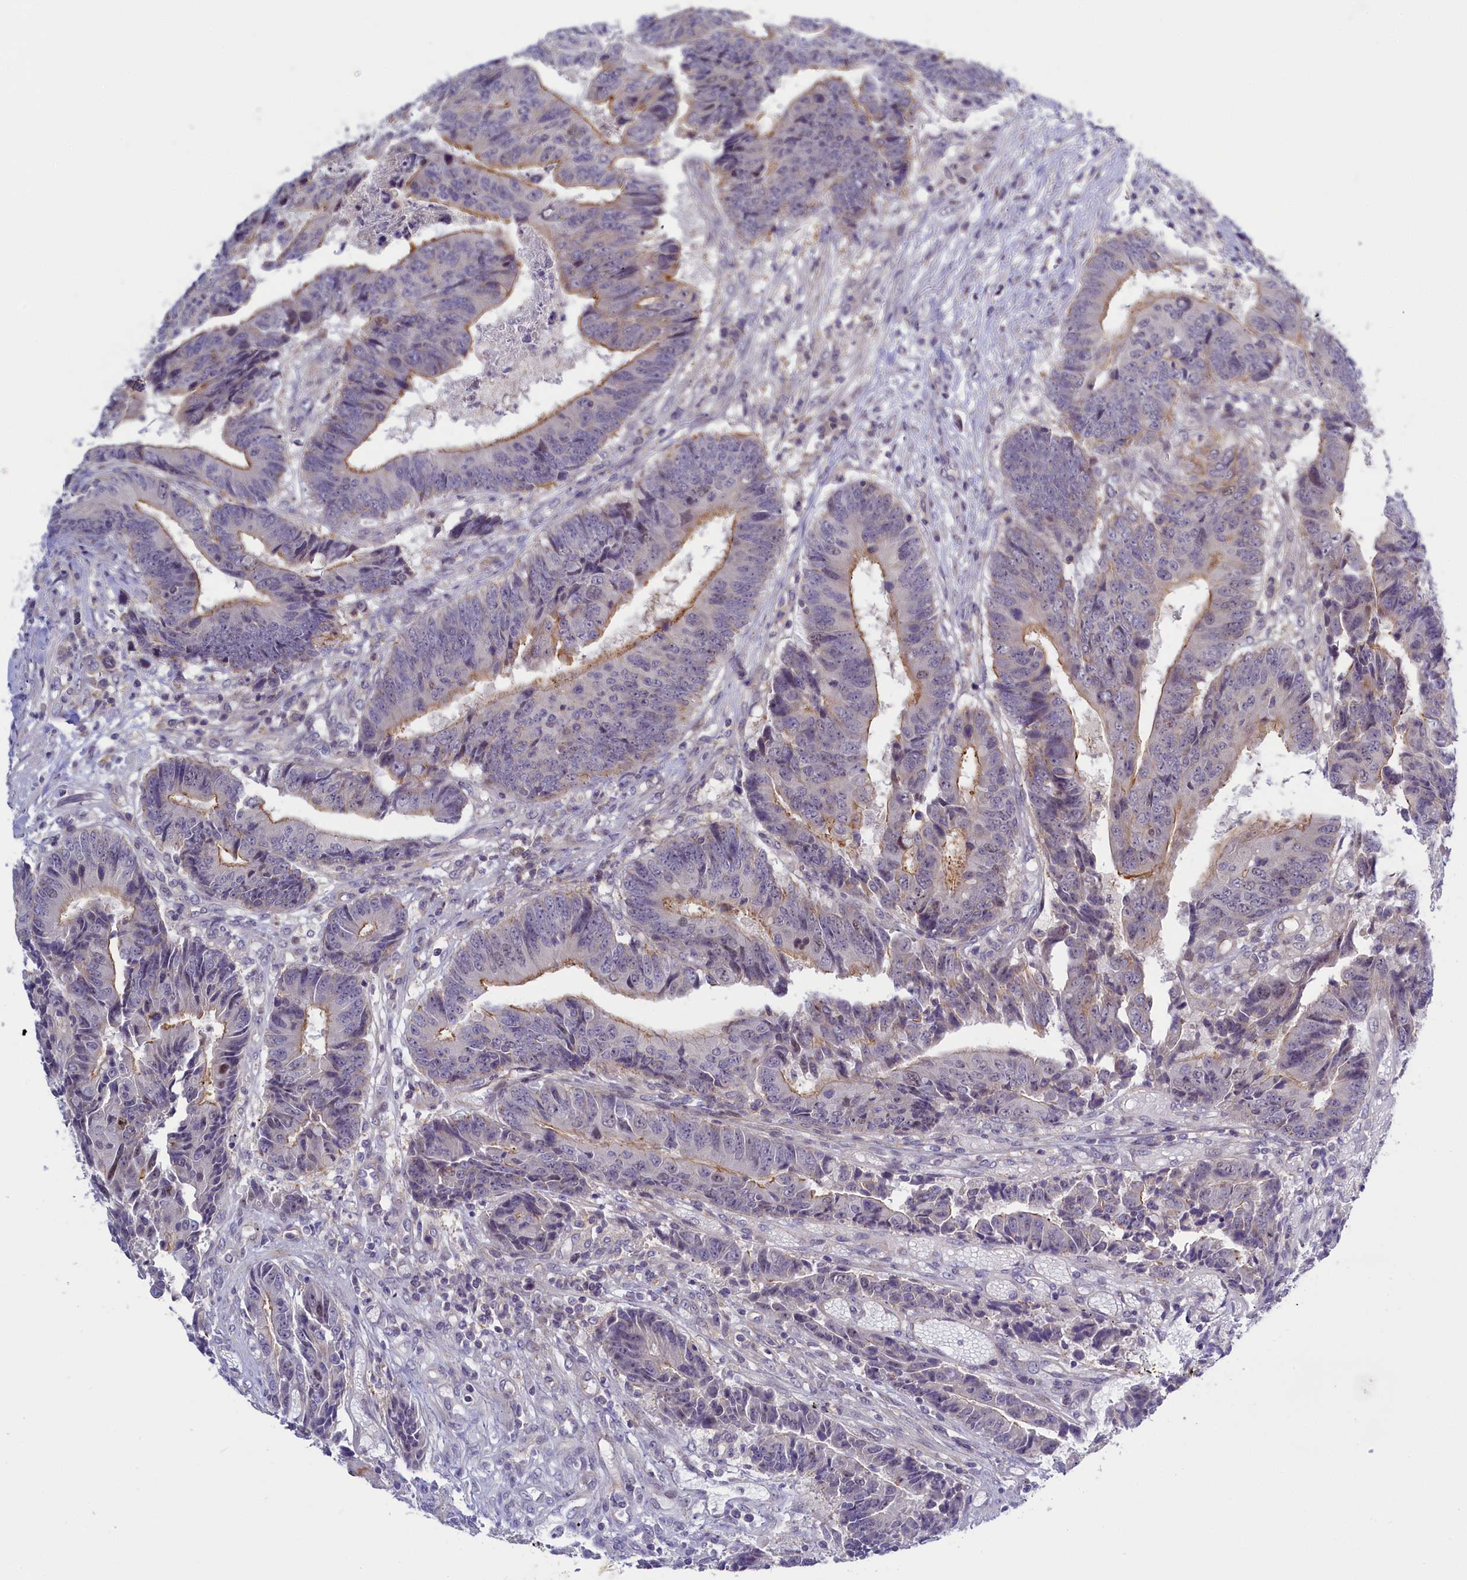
{"staining": {"intensity": "moderate", "quantity": "<25%", "location": "cytoplasmic/membranous"}, "tissue": "colorectal cancer", "cell_type": "Tumor cells", "image_type": "cancer", "snomed": [{"axis": "morphology", "description": "Adenocarcinoma, NOS"}, {"axis": "topography", "description": "Rectum"}], "caption": "Immunohistochemistry (DAB) staining of colorectal adenocarcinoma reveals moderate cytoplasmic/membranous protein expression in approximately <25% of tumor cells.", "gene": "CCL23", "patient": {"sex": "male", "age": 84}}